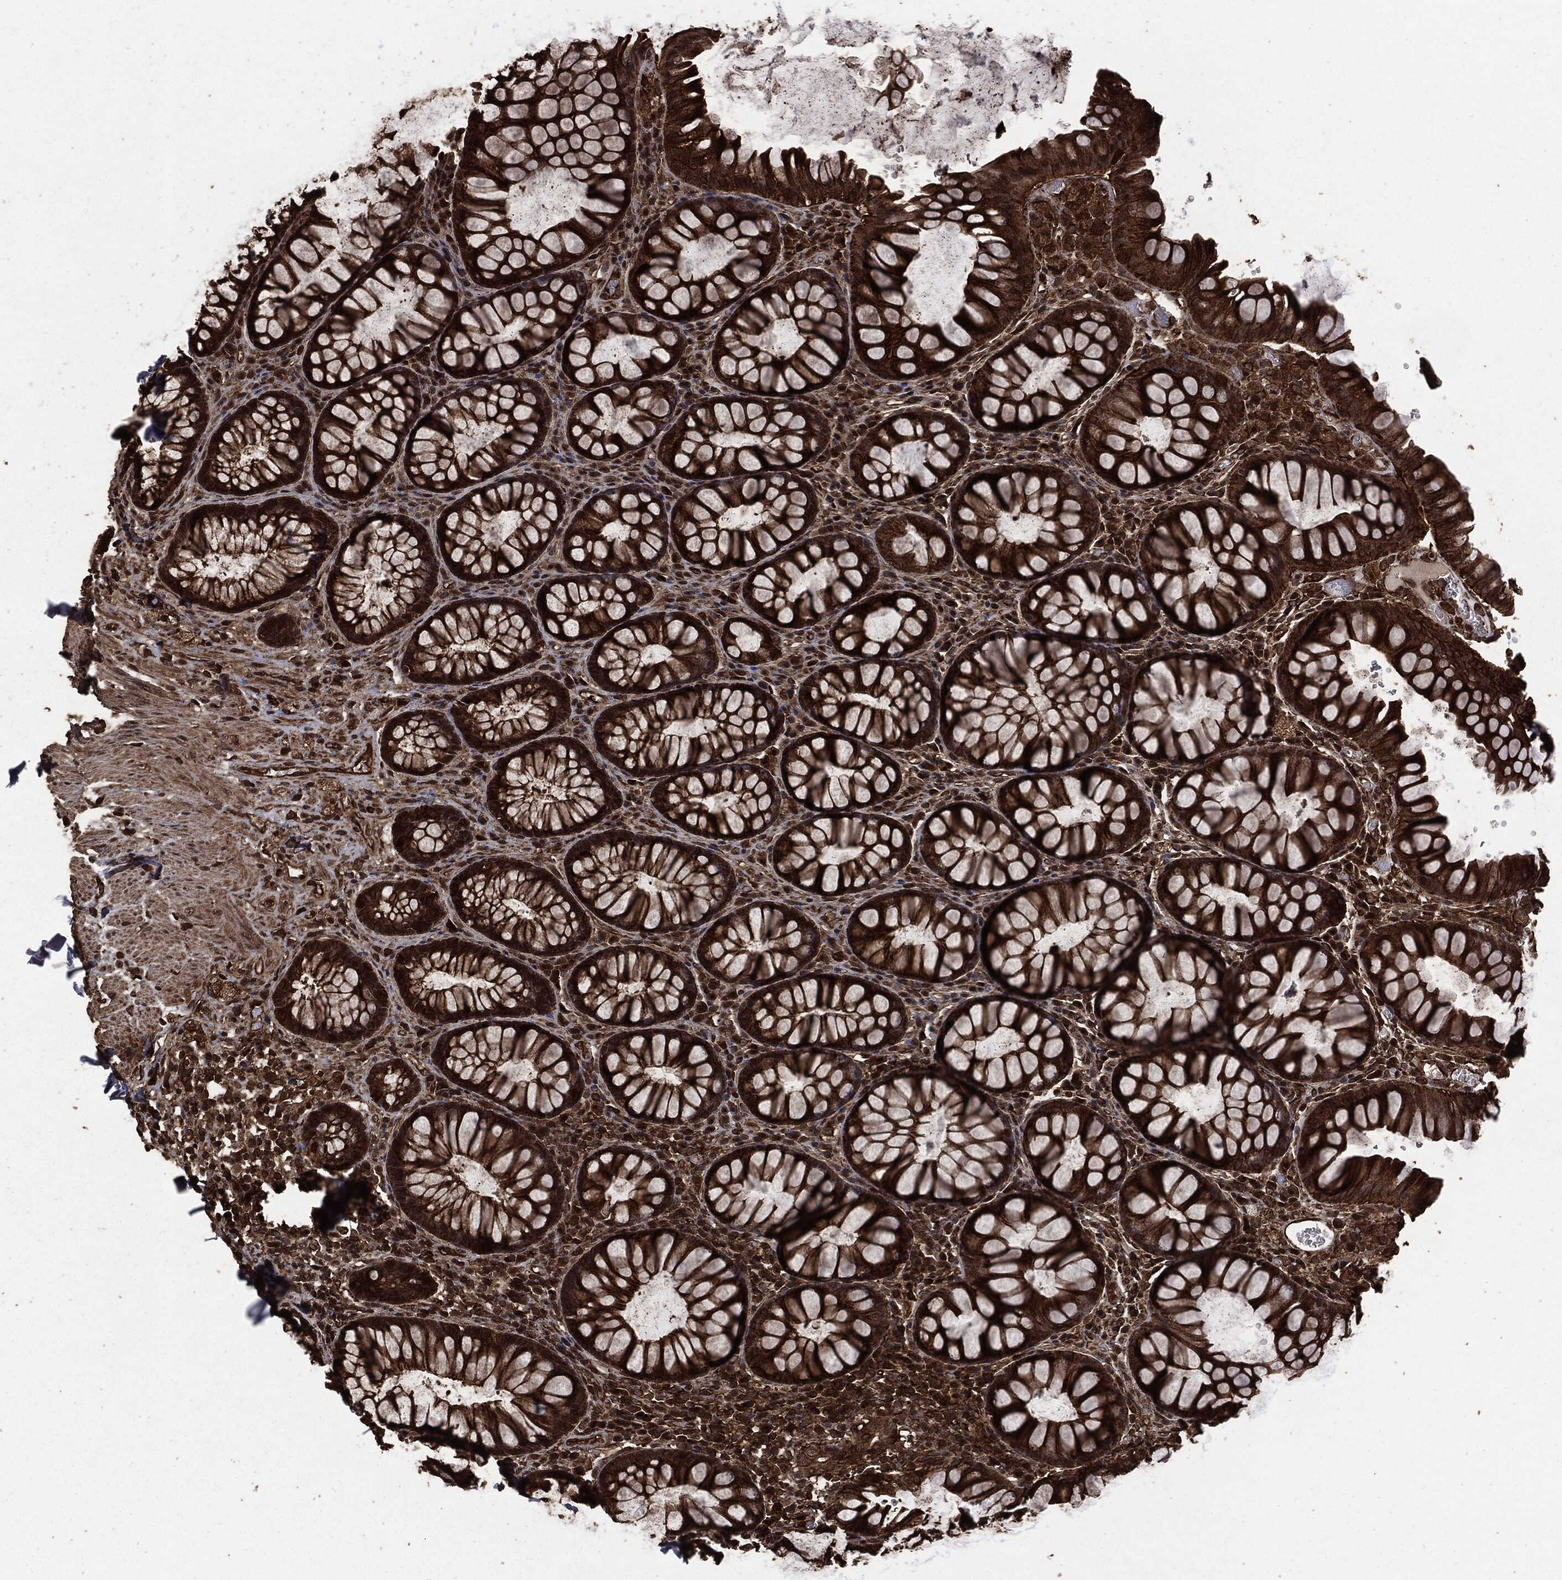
{"staining": {"intensity": "strong", "quantity": ">75%", "location": "cytoplasmic/membranous,nuclear"}, "tissue": "rectum", "cell_type": "Glandular cells", "image_type": "normal", "snomed": [{"axis": "morphology", "description": "Normal tissue, NOS"}, {"axis": "topography", "description": "Rectum"}], "caption": "IHC histopathology image of normal rectum: human rectum stained using immunohistochemistry exhibits high levels of strong protein expression localized specifically in the cytoplasmic/membranous,nuclear of glandular cells, appearing as a cytoplasmic/membranous,nuclear brown color.", "gene": "HRAS", "patient": {"sex": "female", "age": 68}}